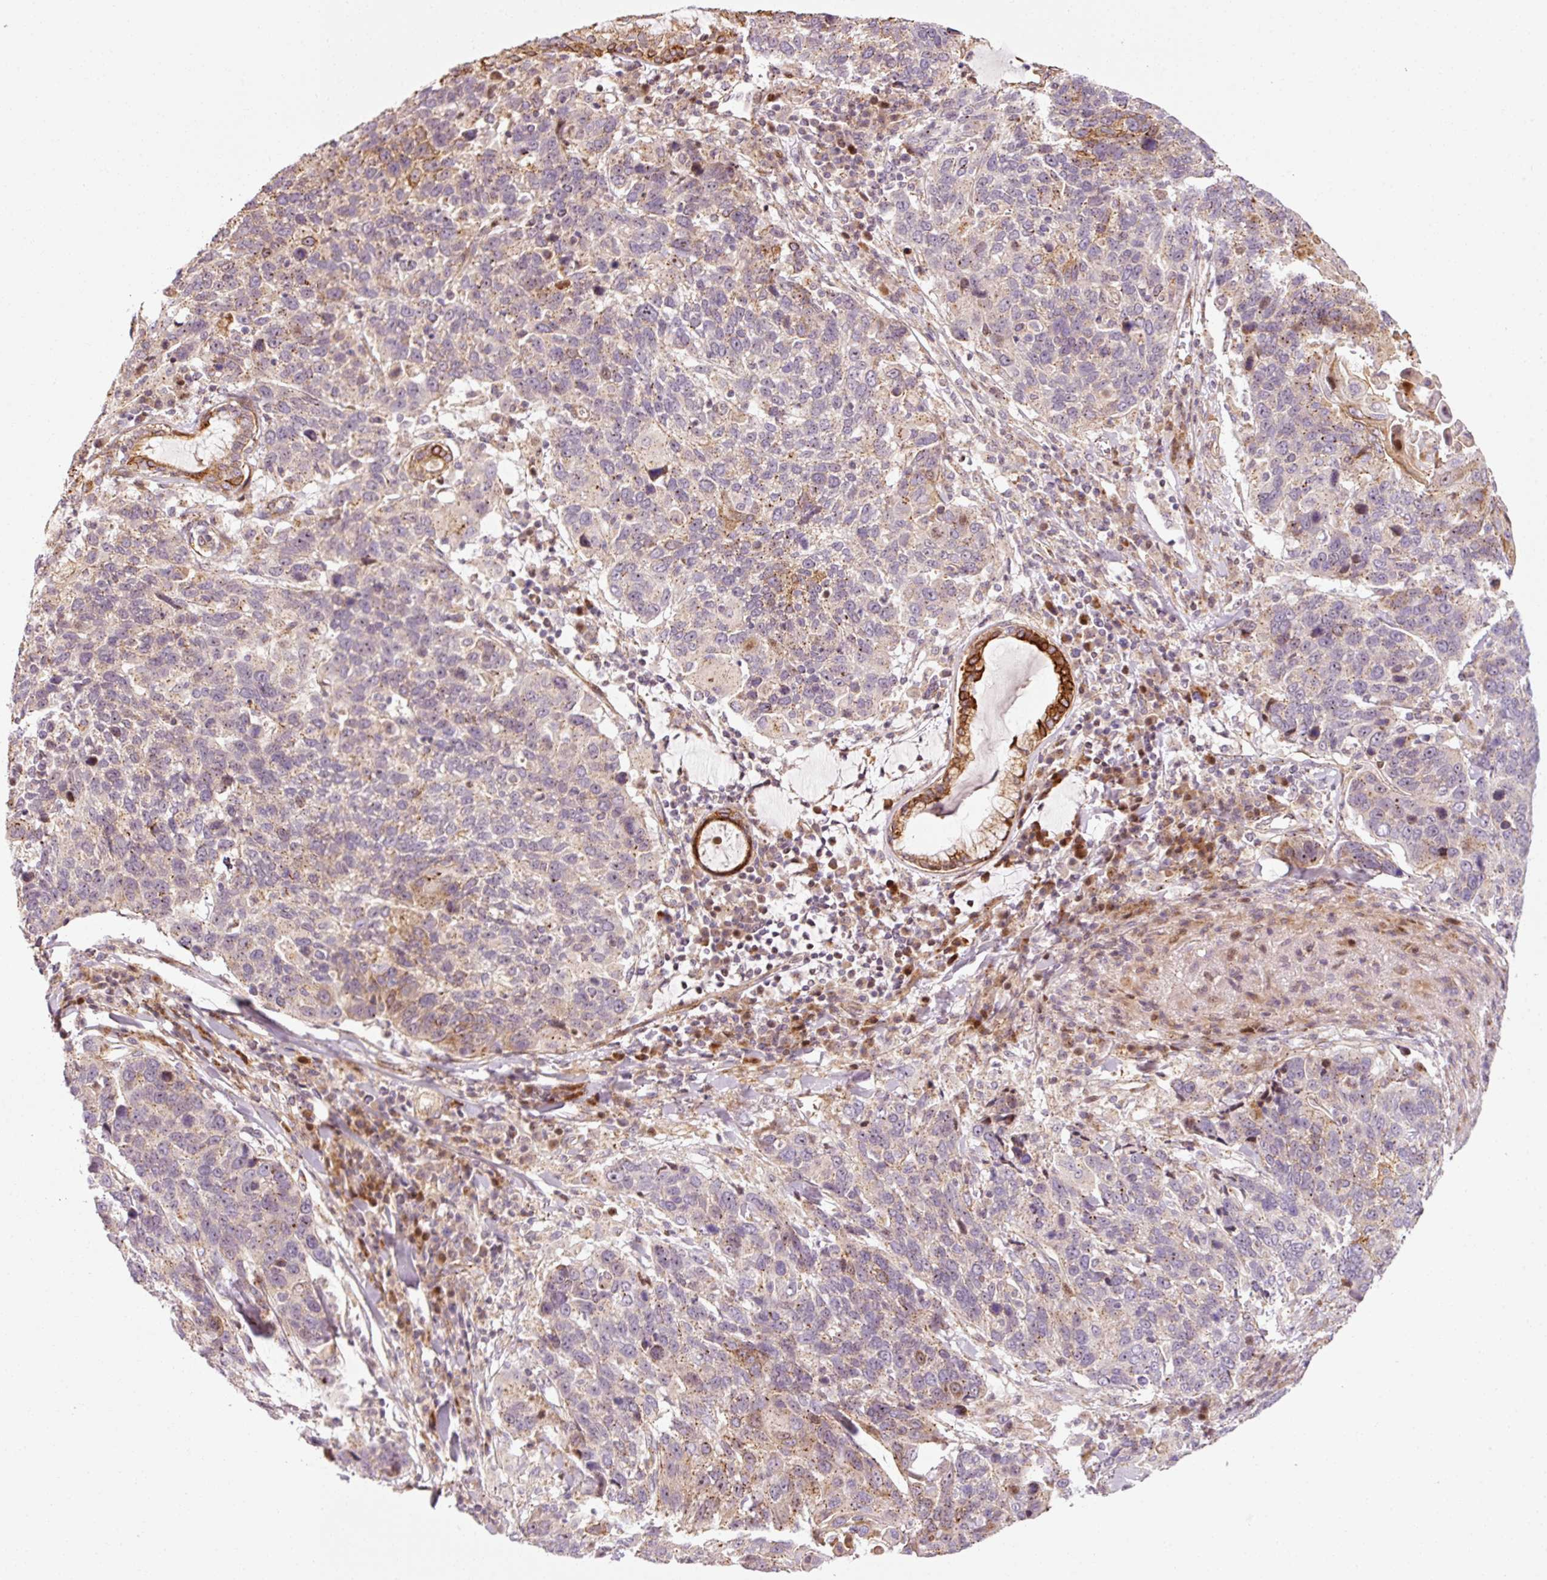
{"staining": {"intensity": "moderate", "quantity": "25%-75%", "location": "cytoplasmic/membranous"}, "tissue": "lung cancer", "cell_type": "Tumor cells", "image_type": "cancer", "snomed": [{"axis": "morphology", "description": "Squamous cell carcinoma, NOS"}, {"axis": "topography", "description": "Lung"}], "caption": "Immunohistochemistry (IHC) micrograph of neoplastic tissue: human squamous cell carcinoma (lung) stained using IHC displays medium levels of moderate protein expression localized specifically in the cytoplasmic/membranous of tumor cells, appearing as a cytoplasmic/membranous brown color.", "gene": "ANKRD20A1", "patient": {"sex": "male", "age": 66}}